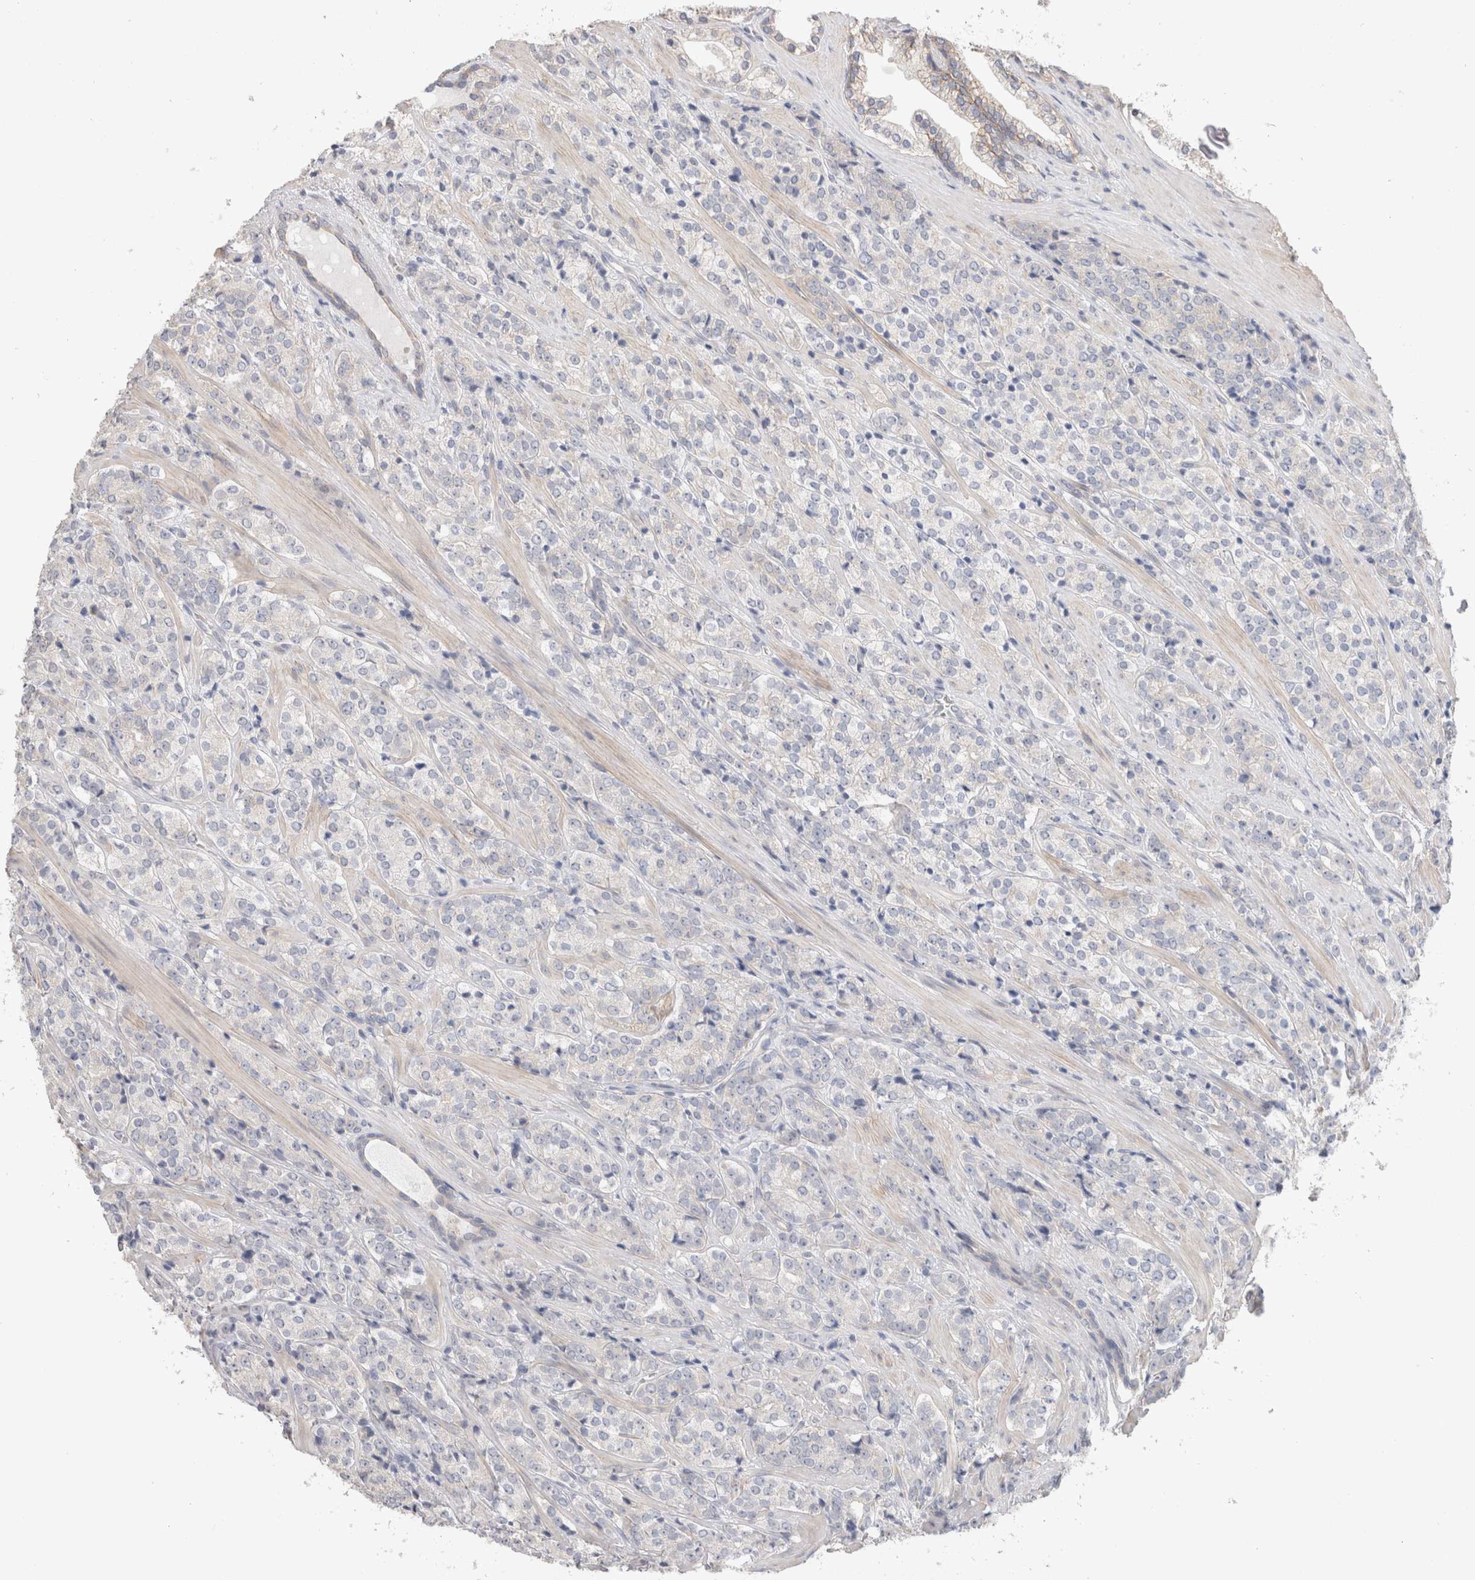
{"staining": {"intensity": "negative", "quantity": "none", "location": "none"}, "tissue": "prostate cancer", "cell_type": "Tumor cells", "image_type": "cancer", "snomed": [{"axis": "morphology", "description": "Adenocarcinoma, High grade"}, {"axis": "topography", "description": "Prostate"}], "caption": "Immunohistochemistry (IHC) image of neoplastic tissue: prostate cancer (high-grade adenocarcinoma) stained with DAB exhibits no significant protein staining in tumor cells.", "gene": "DMD", "patient": {"sex": "male", "age": 71}}